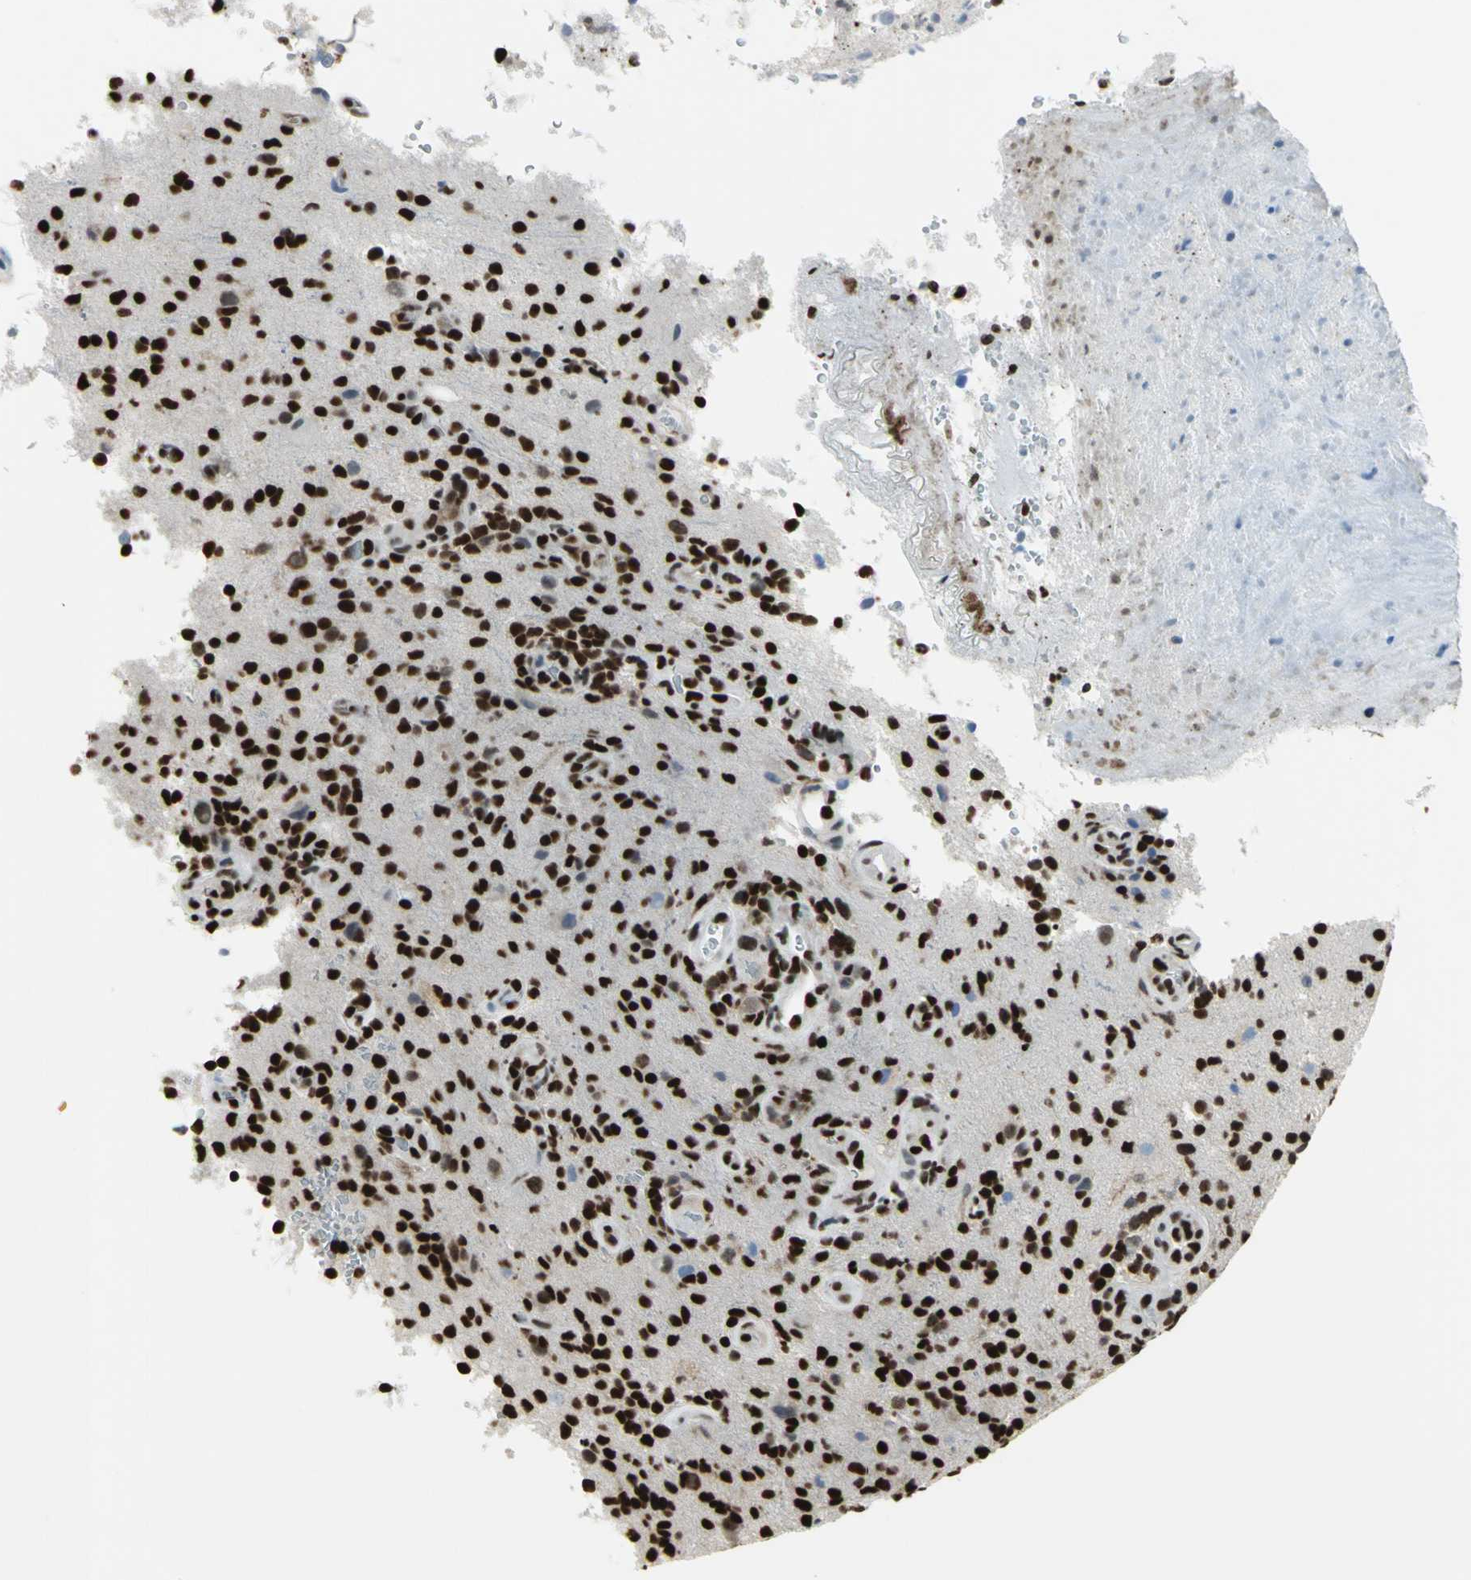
{"staining": {"intensity": "strong", "quantity": ">75%", "location": "nuclear"}, "tissue": "glioma", "cell_type": "Tumor cells", "image_type": "cancer", "snomed": [{"axis": "morphology", "description": "Normal tissue, NOS"}, {"axis": "morphology", "description": "Glioma, malignant, High grade"}, {"axis": "topography", "description": "Cerebral cortex"}], "caption": "Malignant high-grade glioma was stained to show a protein in brown. There is high levels of strong nuclear positivity in approximately >75% of tumor cells. (IHC, brightfield microscopy, high magnification).", "gene": "HMGB1", "patient": {"sex": "male", "age": 75}}